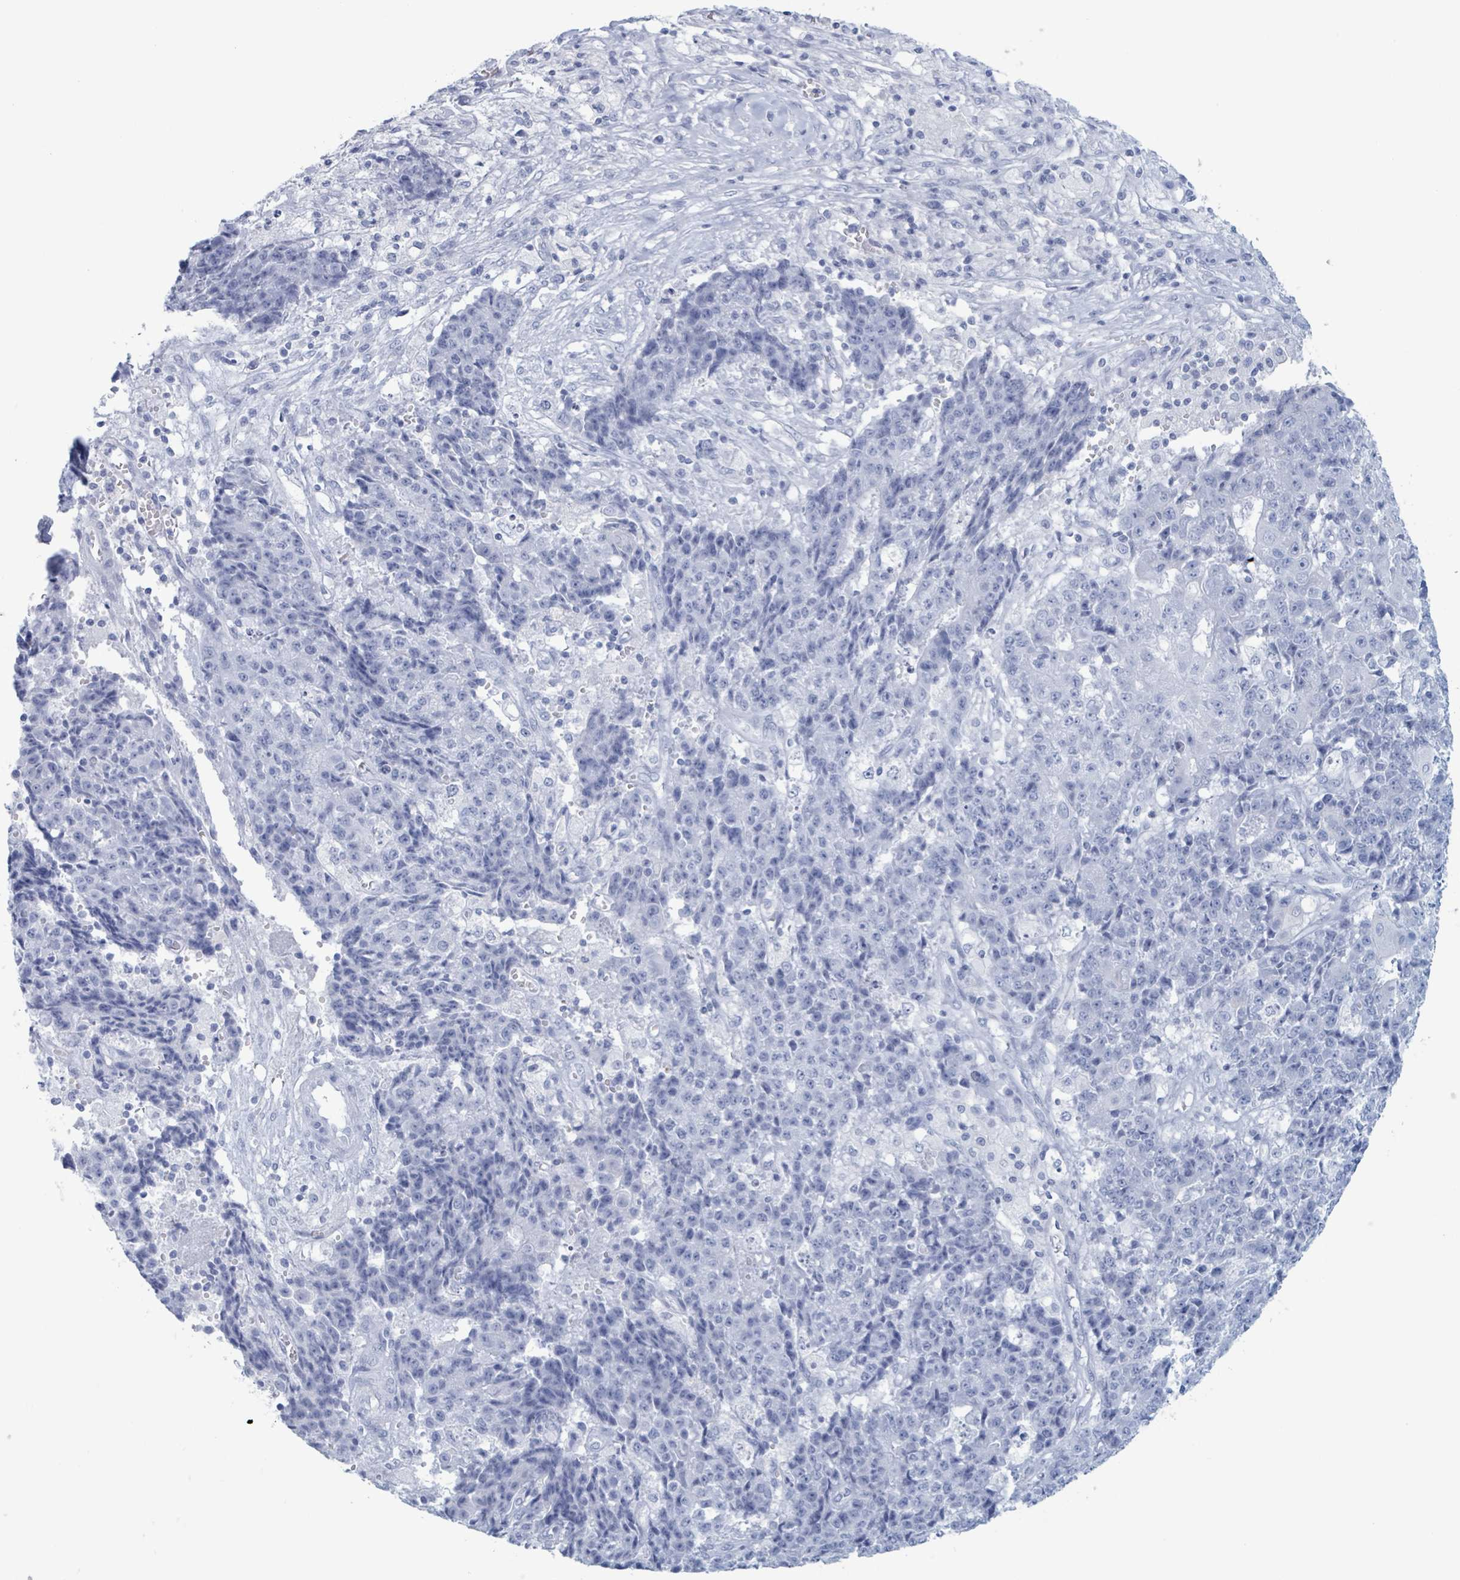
{"staining": {"intensity": "negative", "quantity": "none", "location": "none"}, "tissue": "ovarian cancer", "cell_type": "Tumor cells", "image_type": "cancer", "snomed": [{"axis": "morphology", "description": "Carcinoma, endometroid"}, {"axis": "topography", "description": "Ovary"}], "caption": "DAB immunohistochemical staining of endometroid carcinoma (ovarian) demonstrates no significant staining in tumor cells.", "gene": "KLK4", "patient": {"sex": "female", "age": 42}}